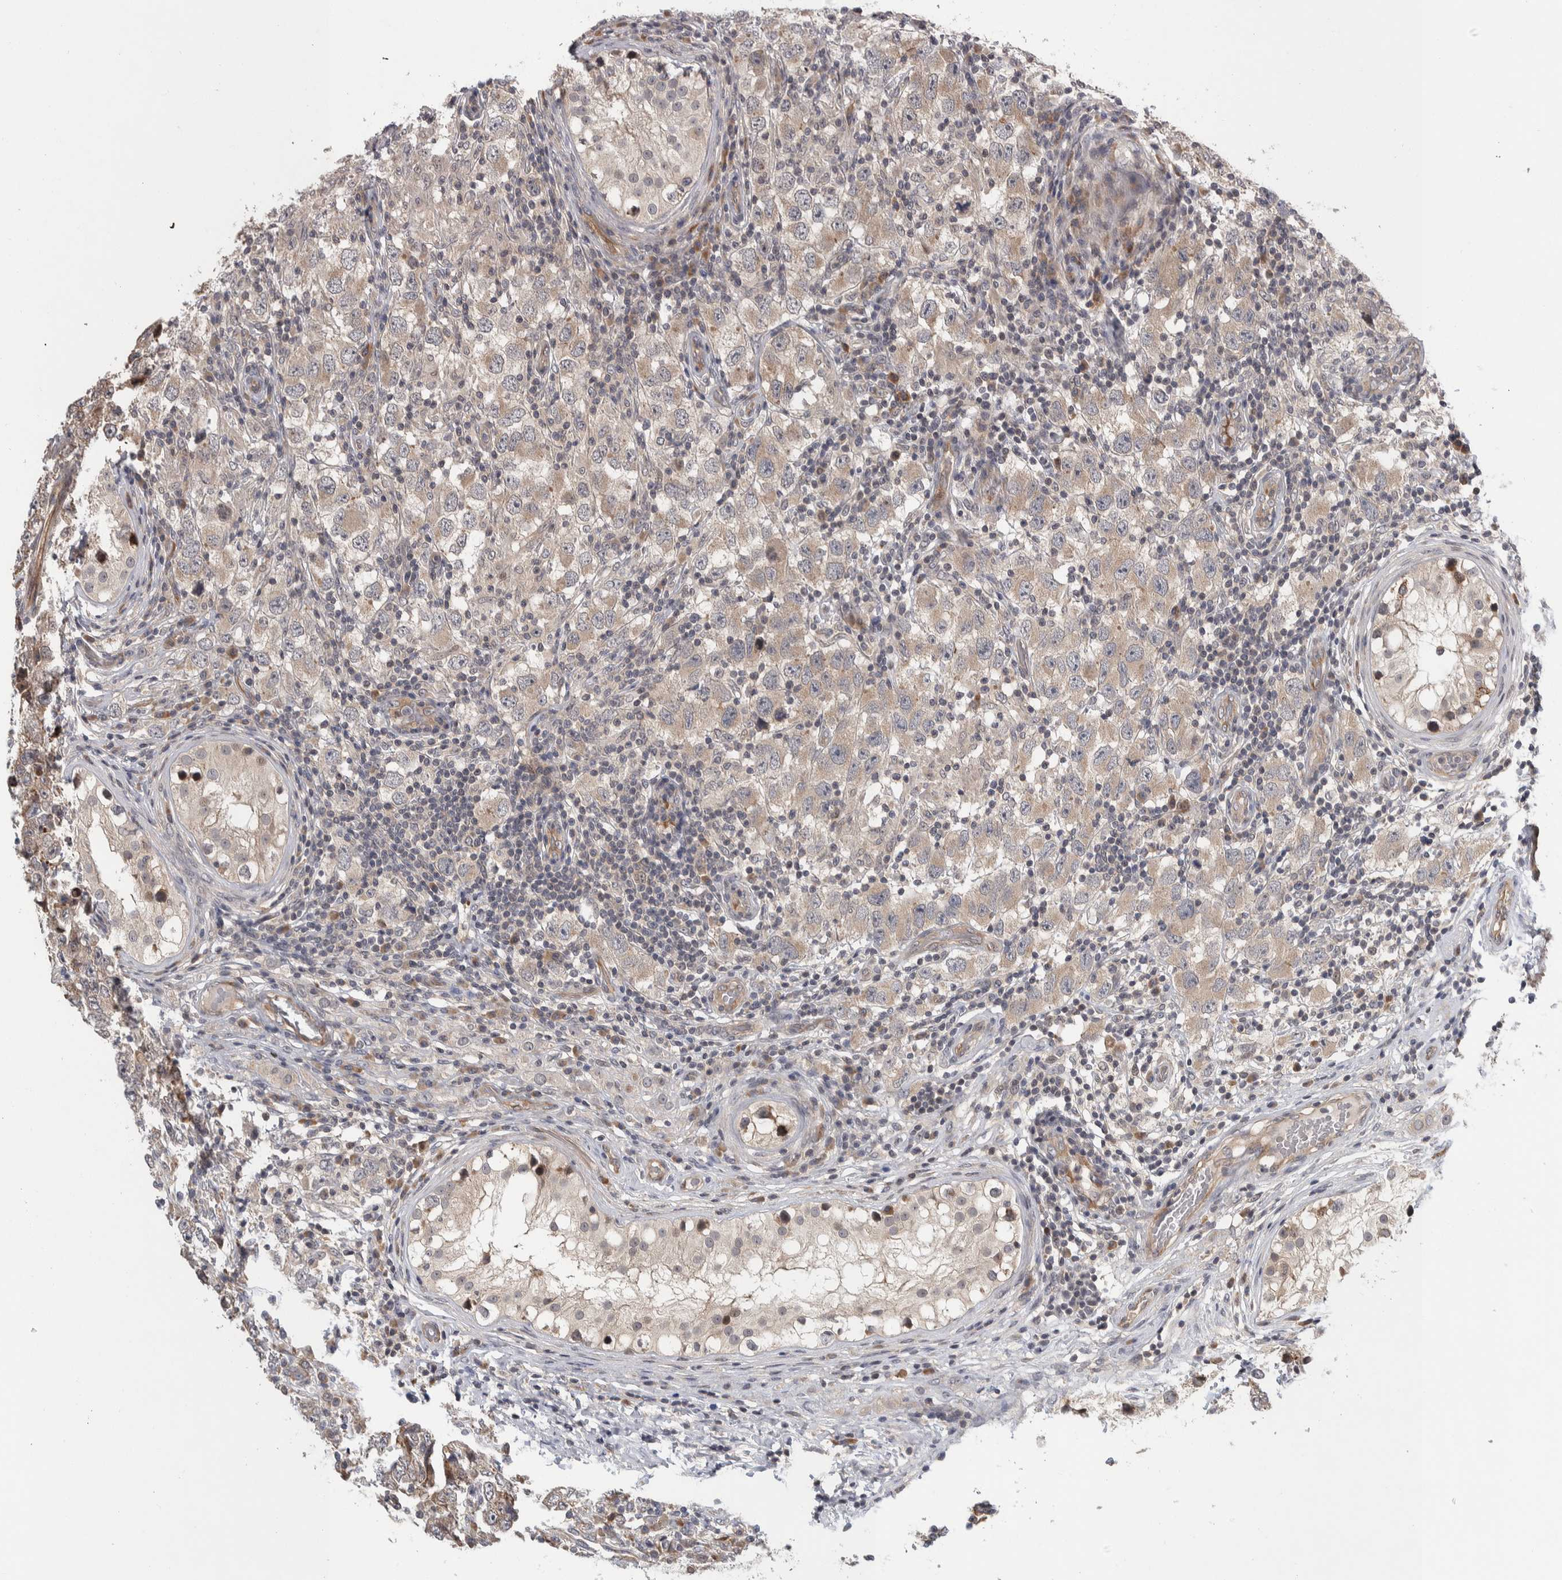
{"staining": {"intensity": "weak", "quantity": "<25%", "location": "cytoplasmic/membranous"}, "tissue": "testis cancer", "cell_type": "Tumor cells", "image_type": "cancer", "snomed": [{"axis": "morphology", "description": "Carcinoma, Embryonal, NOS"}, {"axis": "topography", "description": "Testis"}], "caption": "A high-resolution micrograph shows immunohistochemistry (IHC) staining of testis cancer, which reveals no significant positivity in tumor cells. (Stains: DAB (3,3'-diaminobenzidine) IHC with hematoxylin counter stain, Microscopy: brightfield microscopy at high magnification).", "gene": "TBC1D31", "patient": {"sex": "male", "age": 21}}